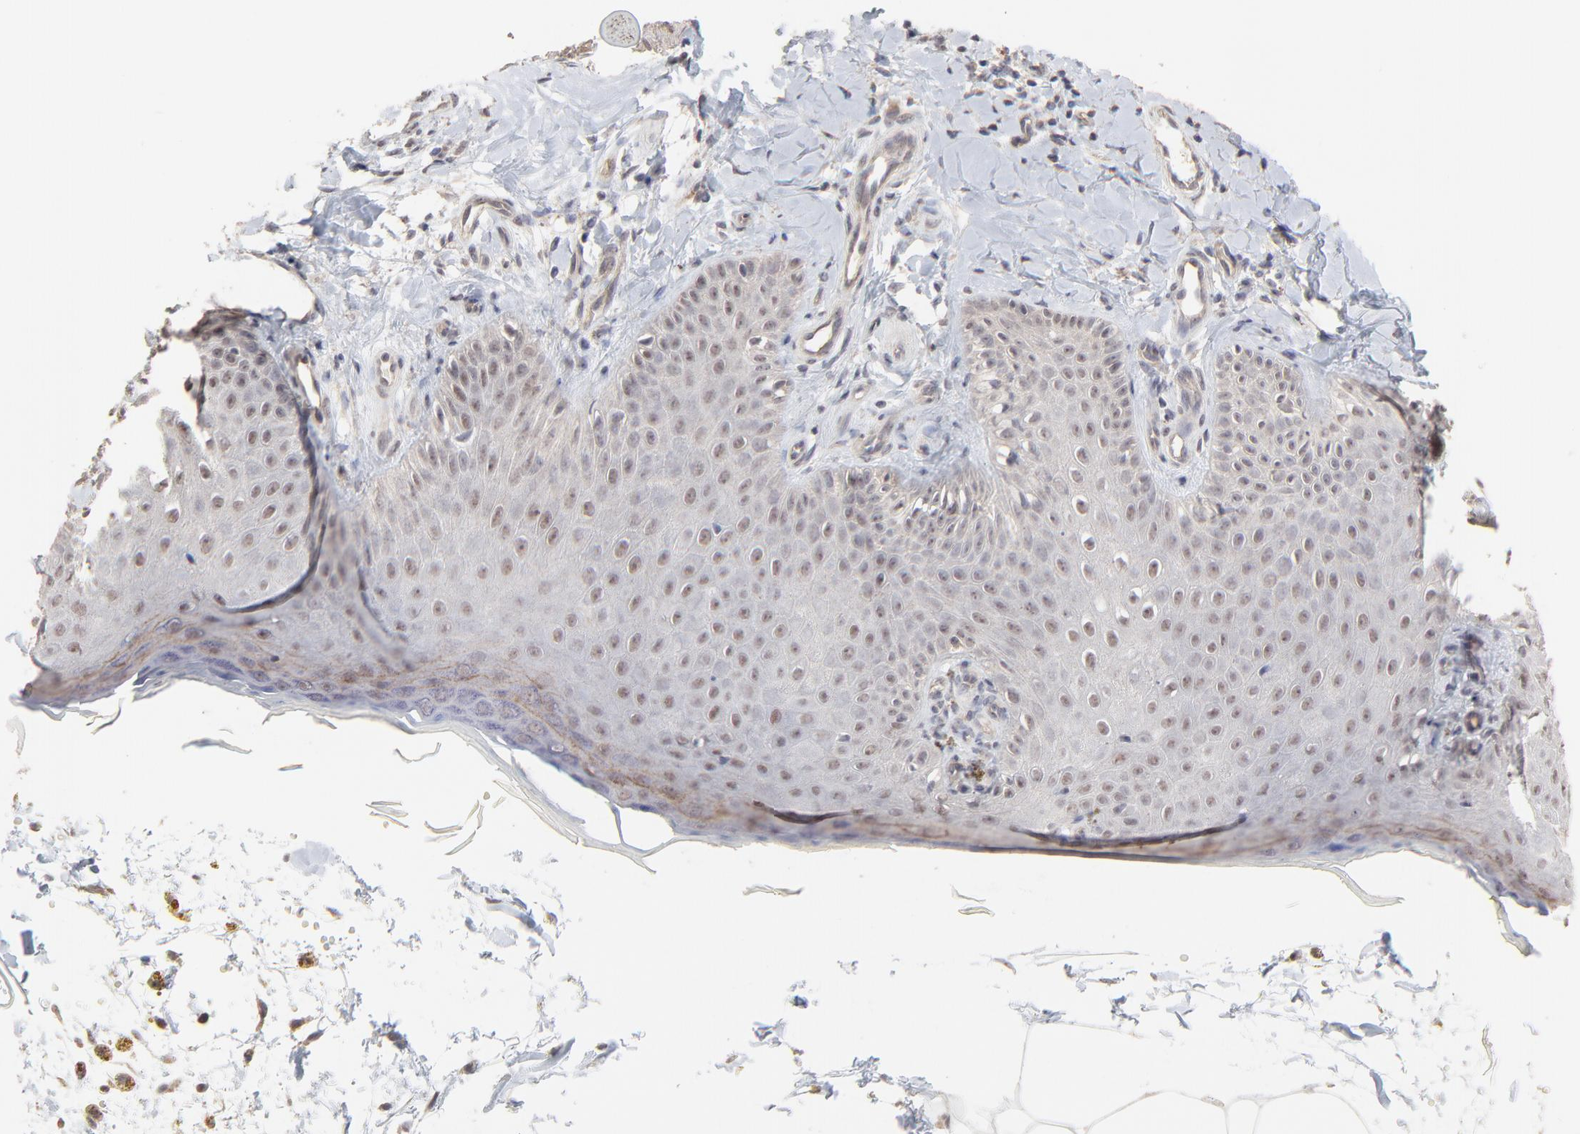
{"staining": {"intensity": "moderate", "quantity": "25%-75%", "location": "nuclear"}, "tissue": "skin cancer", "cell_type": "Tumor cells", "image_type": "cancer", "snomed": [{"axis": "morphology", "description": "Squamous cell carcinoma, NOS"}, {"axis": "topography", "description": "Skin"}], "caption": "Squamous cell carcinoma (skin) stained with a brown dye exhibits moderate nuclear positive expression in approximately 25%-75% of tumor cells.", "gene": "FAM199X", "patient": {"sex": "female", "age": 40}}